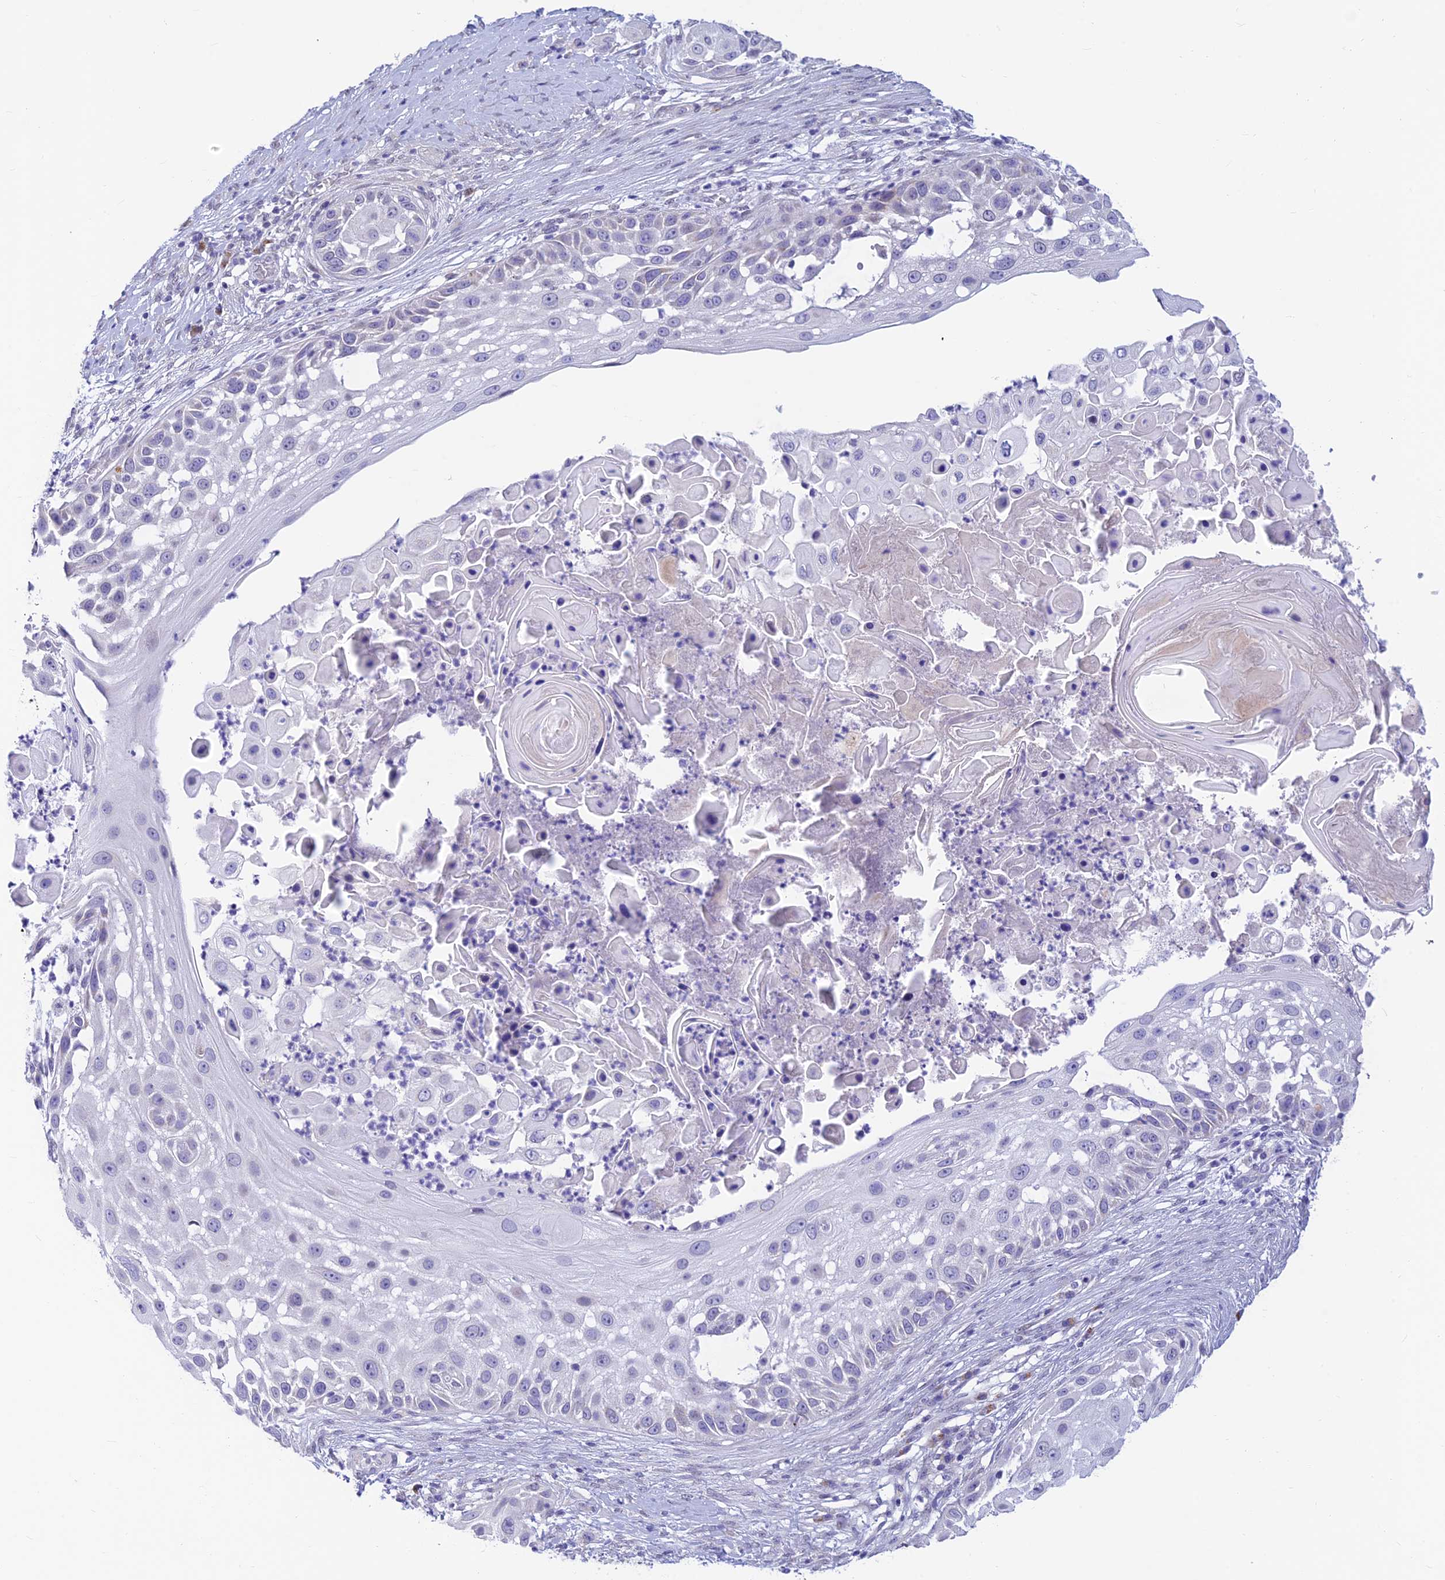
{"staining": {"intensity": "negative", "quantity": "none", "location": "none"}, "tissue": "skin cancer", "cell_type": "Tumor cells", "image_type": "cancer", "snomed": [{"axis": "morphology", "description": "Squamous cell carcinoma, NOS"}, {"axis": "topography", "description": "Skin"}], "caption": "This image is of skin cancer stained with immunohistochemistry (IHC) to label a protein in brown with the nuclei are counter-stained blue. There is no expression in tumor cells.", "gene": "INKA1", "patient": {"sex": "female", "age": 44}}